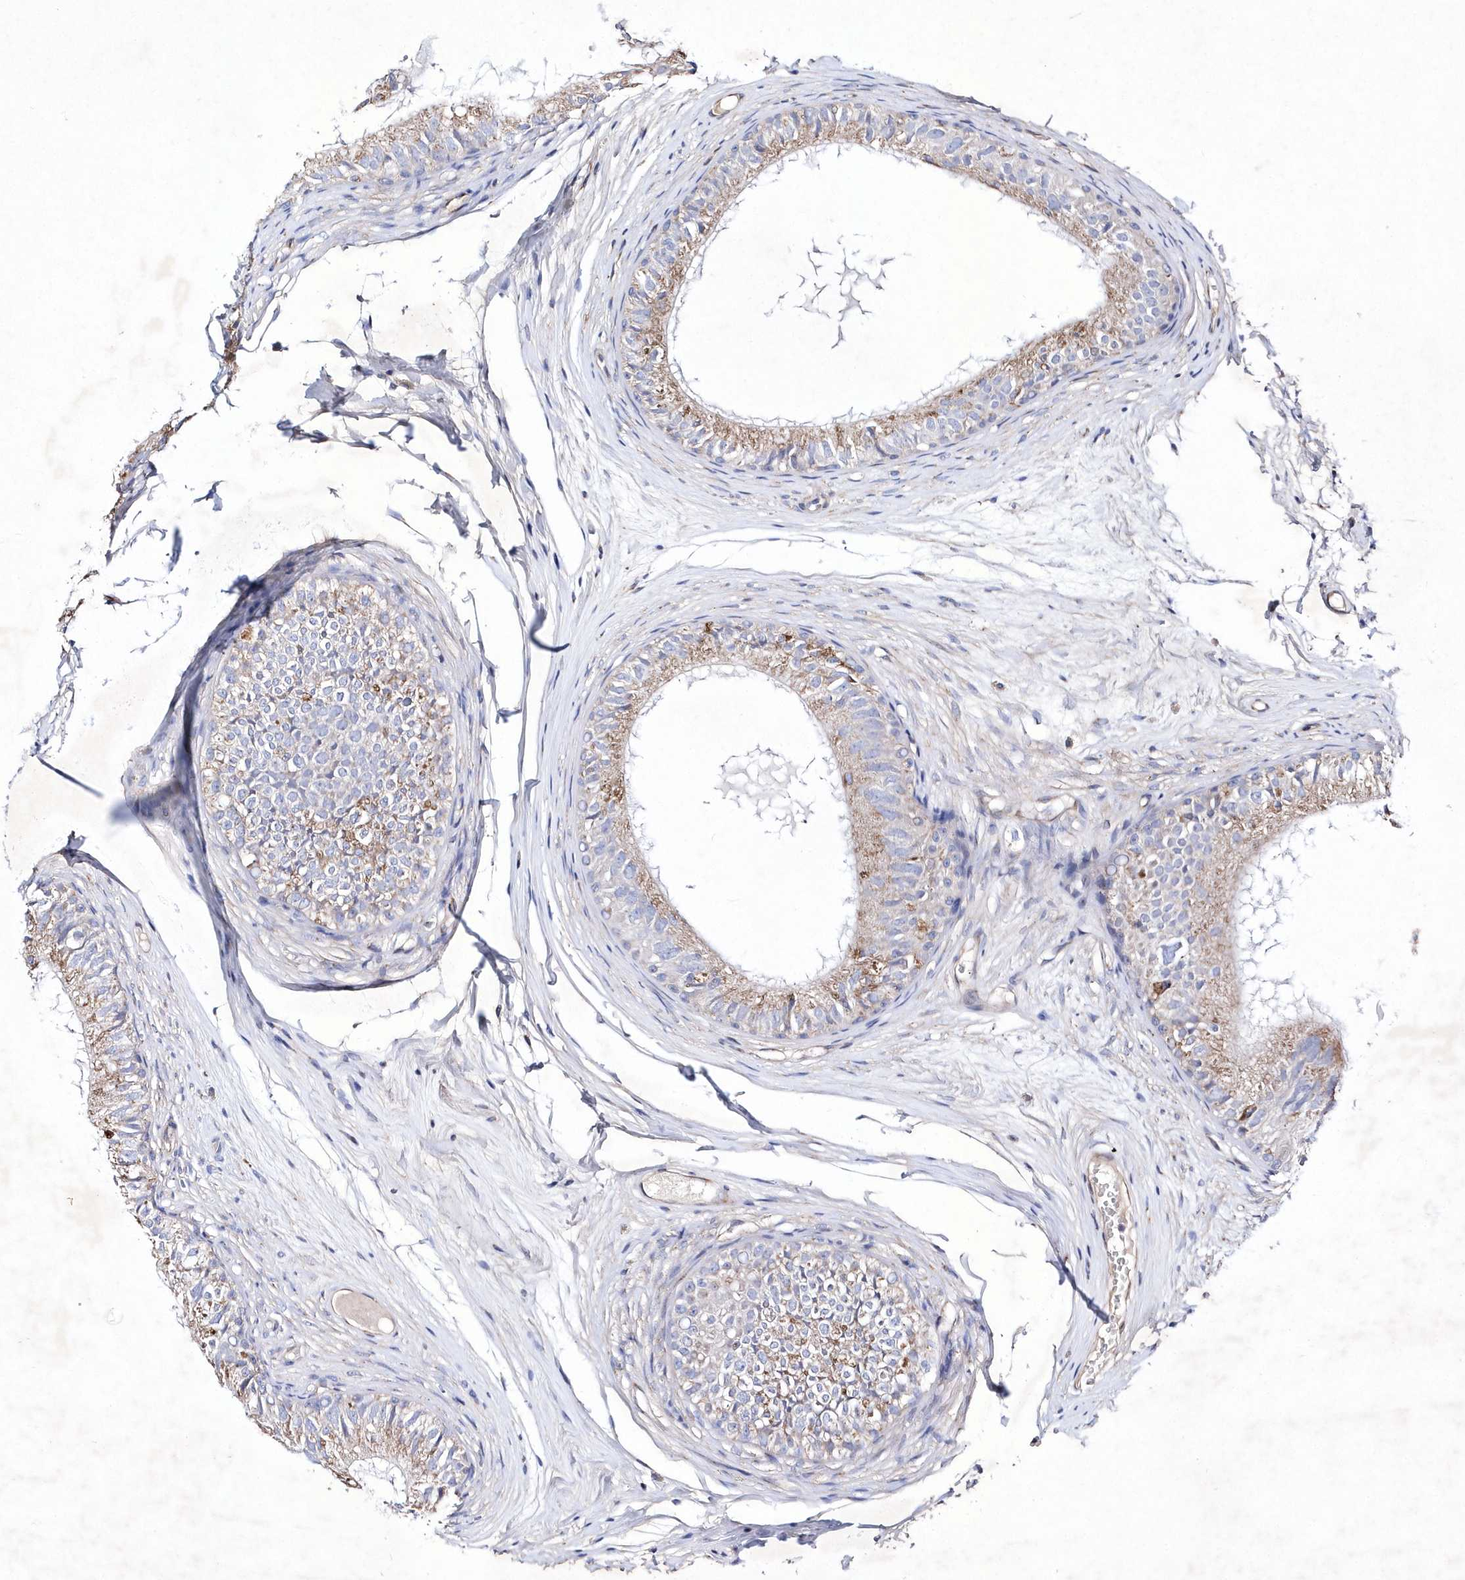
{"staining": {"intensity": "weak", "quantity": ">75%", "location": "cytoplasmic/membranous"}, "tissue": "epididymis", "cell_type": "Glandular cells", "image_type": "normal", "snomed": [{"axis": "morphology", "description": "Normal tissue, NOS"}, {"axis": "morphology", "description": "Seminoma in situ"}, {"axis": "topography", "description": "Testis"}, {"axis": "topography", "description": "Epididymis"}], "caption": "This histopathology image displays immunohistochemistry staining of benign epididymis, with low weak cytoplasmic/membranous expression in about >75% of glandular cells.", "gene": "METTL8", "patient": {"sex": "male", "age": 28}}